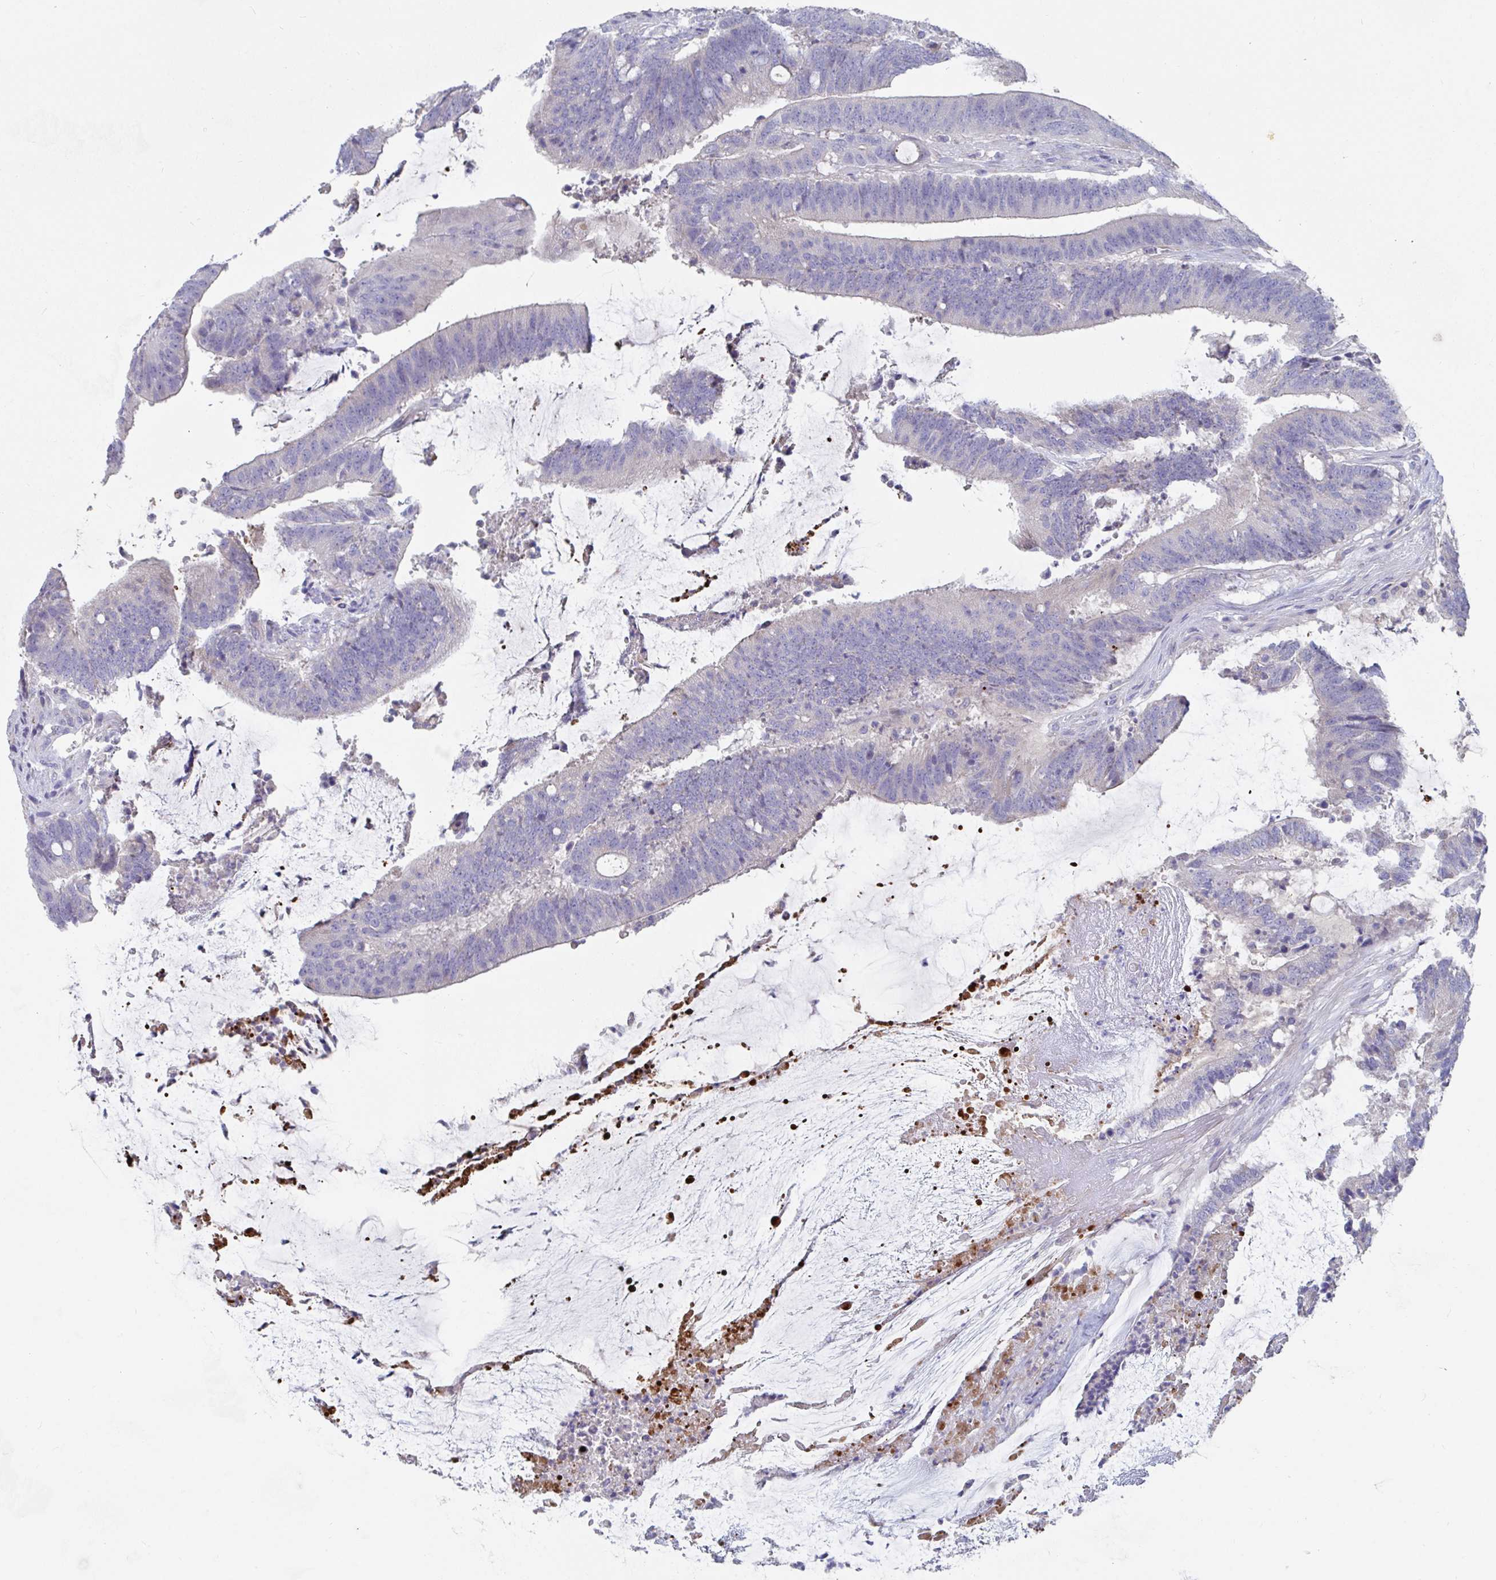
{"staining": {"intensity": "negative", "quantity": "none", "location": "none"}, "tissue": "colorectal cancer", "cell_type": "Tumor cells", "image_type": "cancer", "snomed": [{"axis": "morphology", "description": "Adenocarcinoma, NOS"}, {"axis": "topography", "description": "Colon"}], "caption": "This is an IHC histopathology image of human colorectal cancer (adenocarcinoma). There is no expression in tumor cells.", "gene": "ZNF561", "patient": {"sex": "female", "age": 43}}